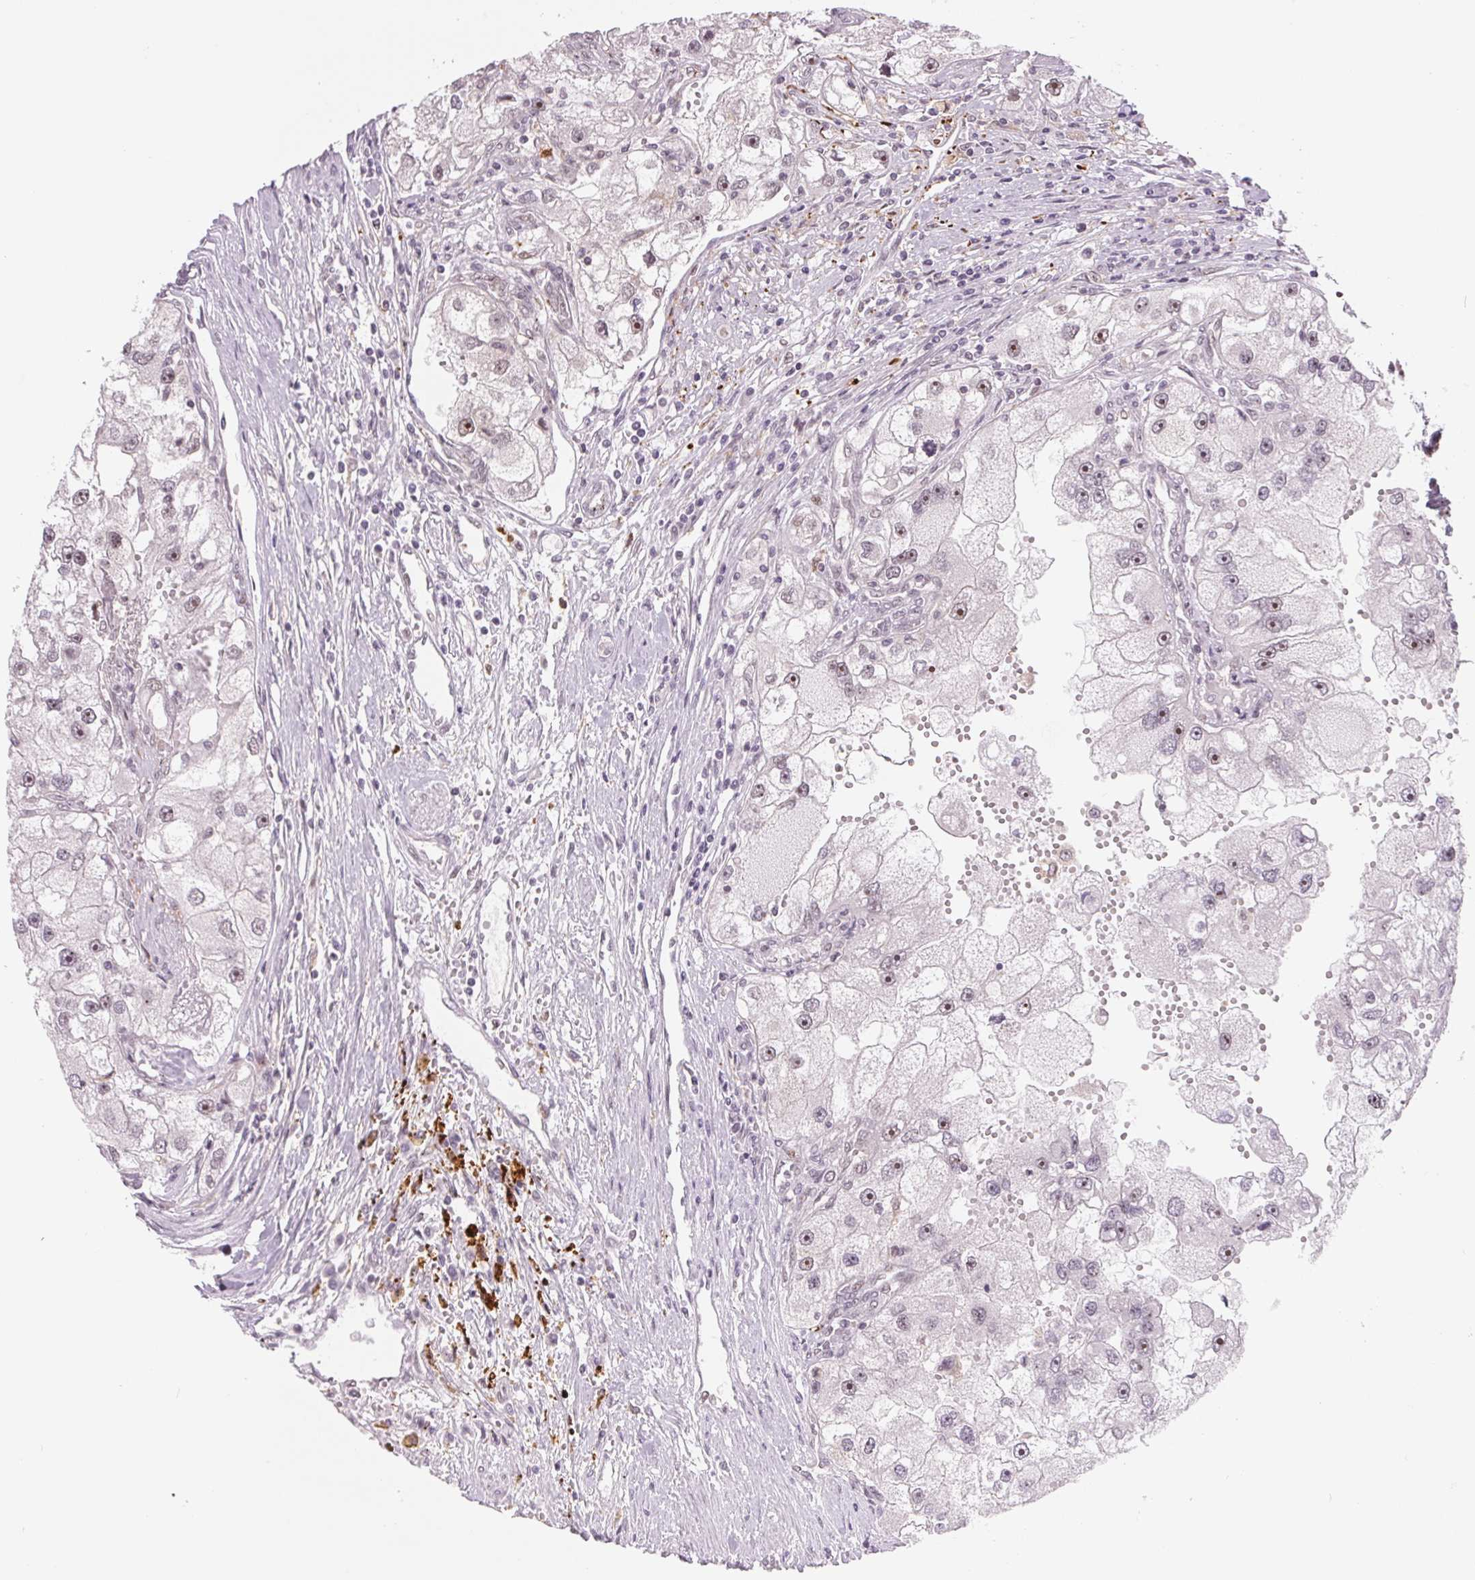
{"staining": {"intensity": "moderate", "quantity": ">75%", "location": "nuclear"}, "tissue": "renal cancer", "cell_type": "Tumor cells", "image_type": "cancer", "snomed": [{"axis": "morphology", "description": "Adenocarcinoma, NOS"}, {"axis": "topography", "description": "Kidney"}], "caption": "Protein staining of renal cancer tissue displays moderate nuclear expression in approximately >75% of tumor cells.", "gene": "DNAJB6", "patient": {"sex": "male", "age": 63}}